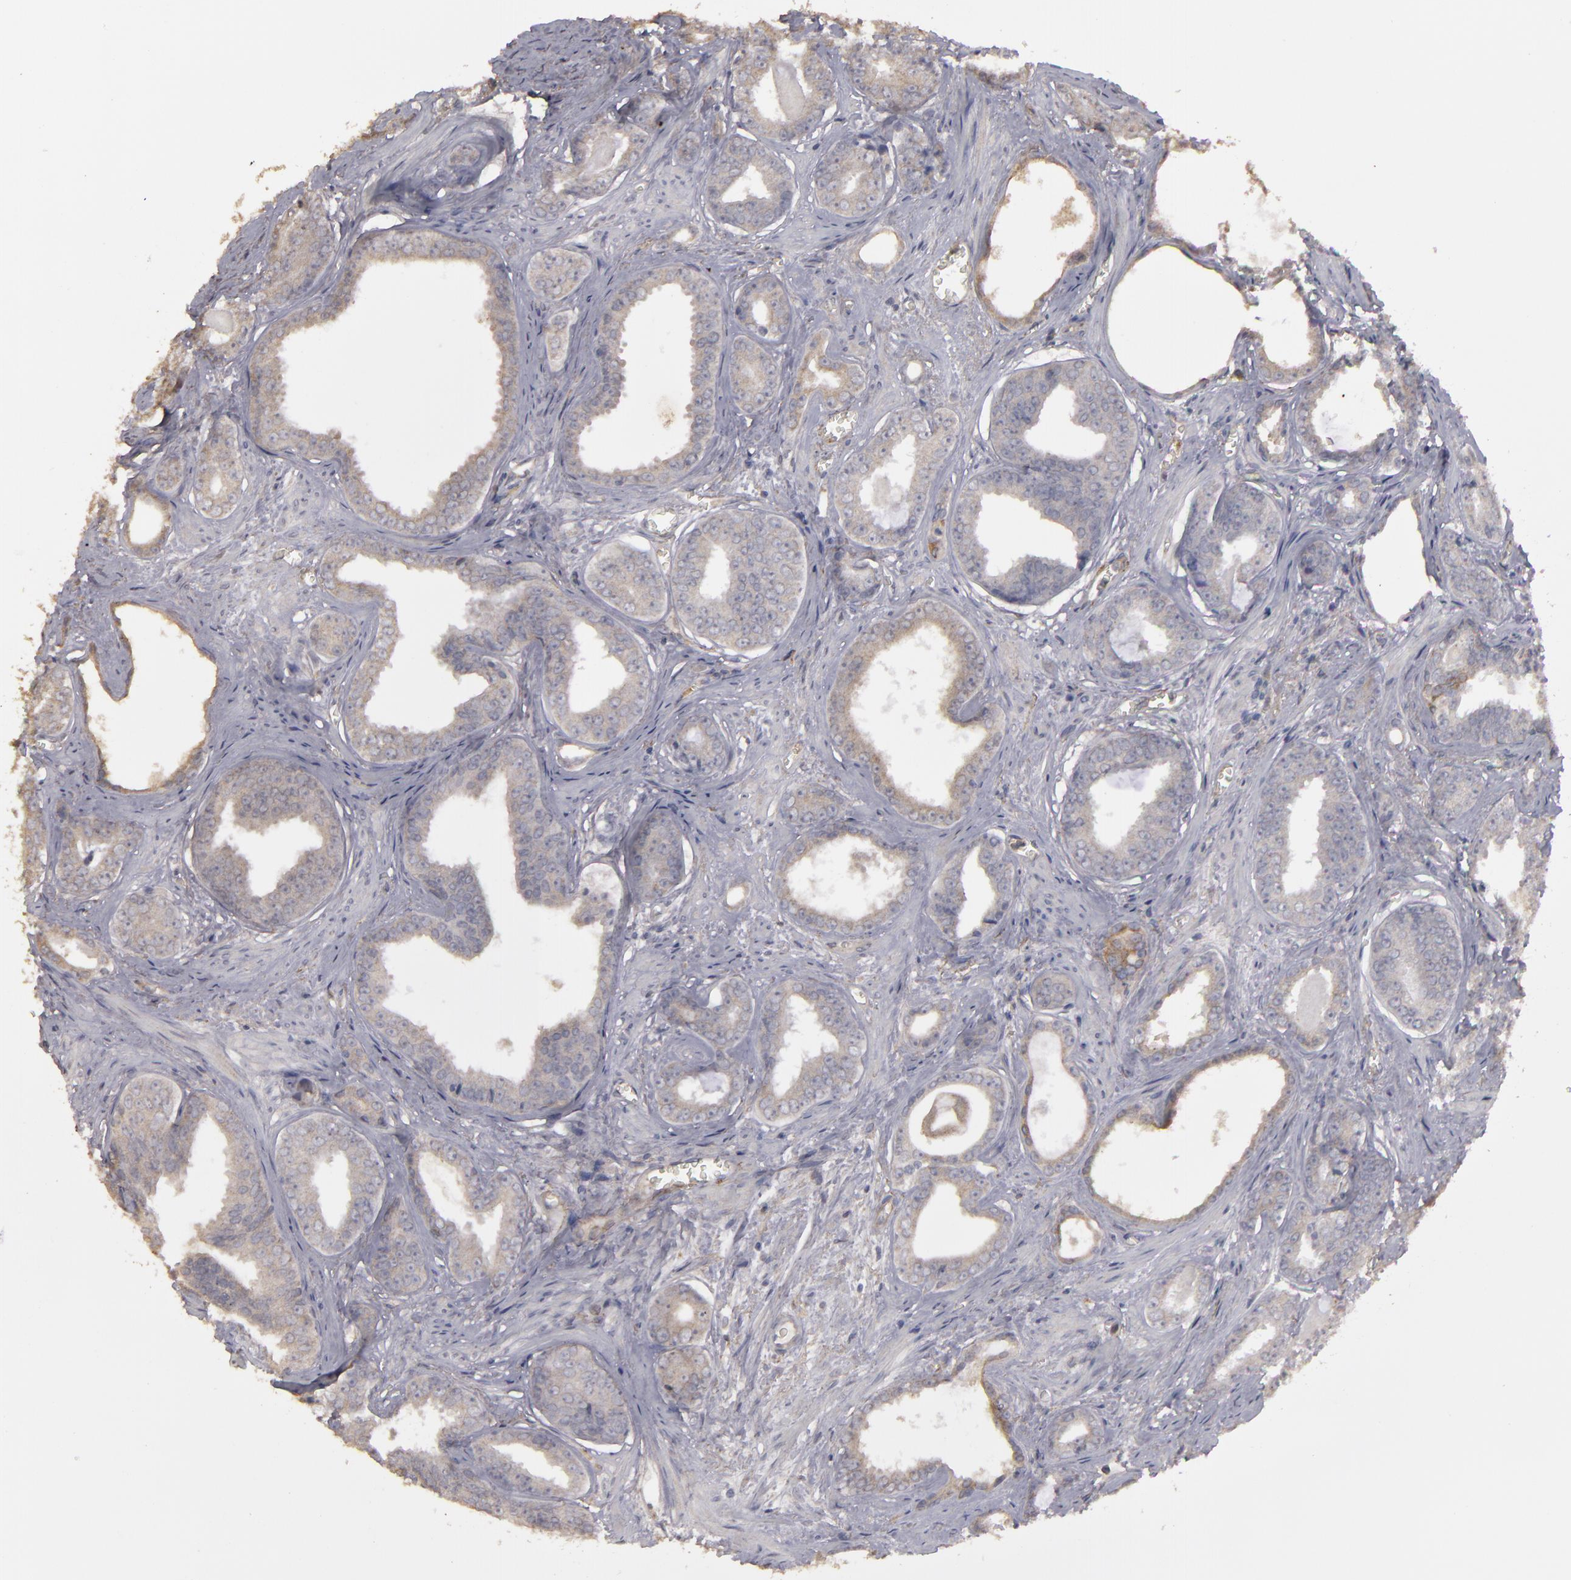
{"staining": {"intensity": "weak", "quantity": ">75%", "location": "cytoplasmic/membranous"}, "tissue": "prostate cancer", "cell_type": "Tumor cells", "image_type": "cancer", "snomed": [{"axis": "morphology", "description": "Adenocarcinoma, Medium grade"}, {"axis": "topography", "description": "Prostate"}], "caption": "Immunohistochemistry micrograph of human prostate adenocarcinoma (medium-grade) stained for a protein (brown), which displays low levels of weak cytoplasmic/membranous expression in approximately >75% of tumor cells.", "gene": "CD55", "patient": {"sex": "male", "age": 79}}